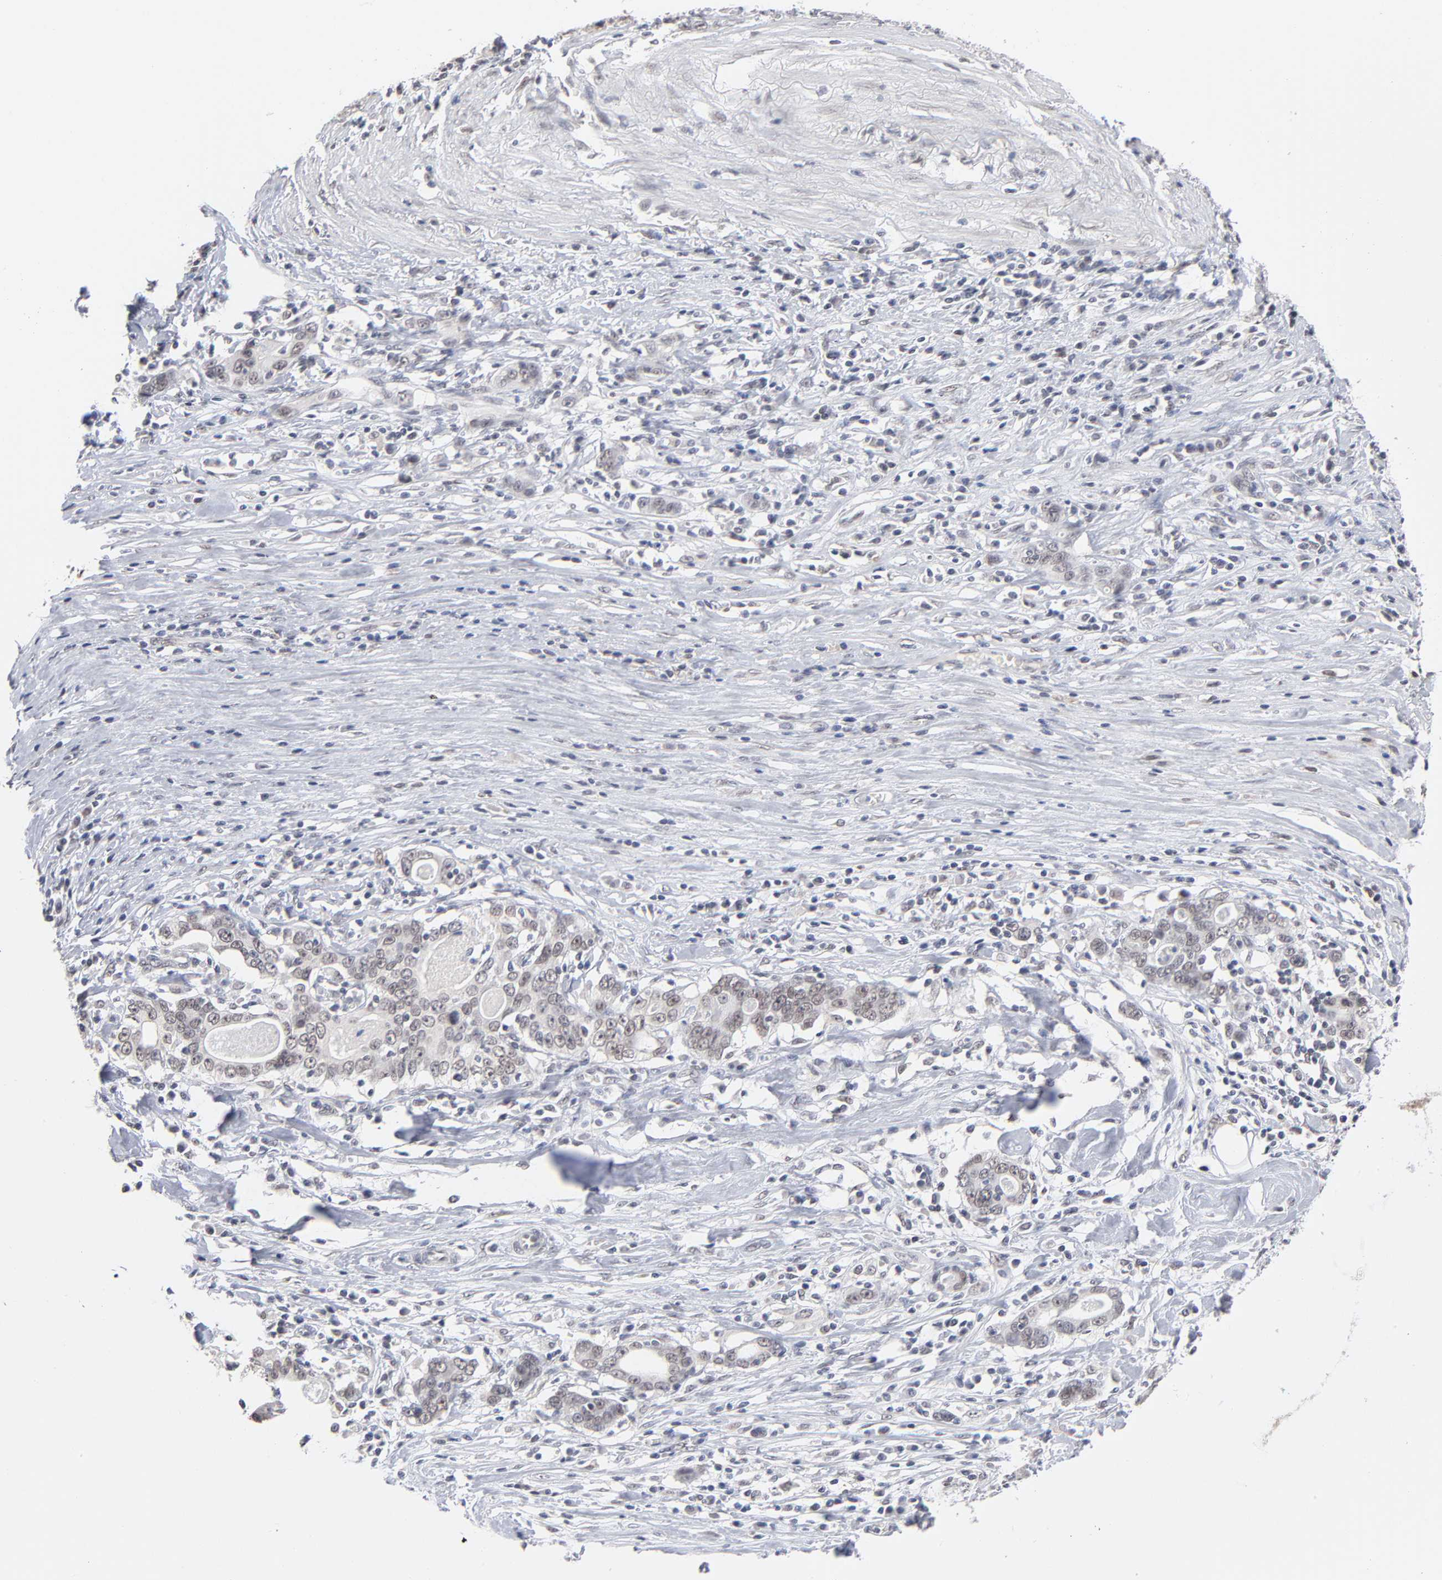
{"staining": {"intensity": "negative", "quantity": "none", "location": "none"}, "tissue": "stomach cancer", "cell_type": "Tumor cells", "image_type": "cancer", "snomed": [{"axis": "morphology", "description": "Adenocarcinoma, NOS"}, {"axis": "topography", "description": "Stomach, lower"}], "caption": "Protein analysis of stomach cancer (adenocarcinoma) displays no significant staining in tumor cells.", "gene": "MBIP", "patient": {"sex": "female", "age": 72}}